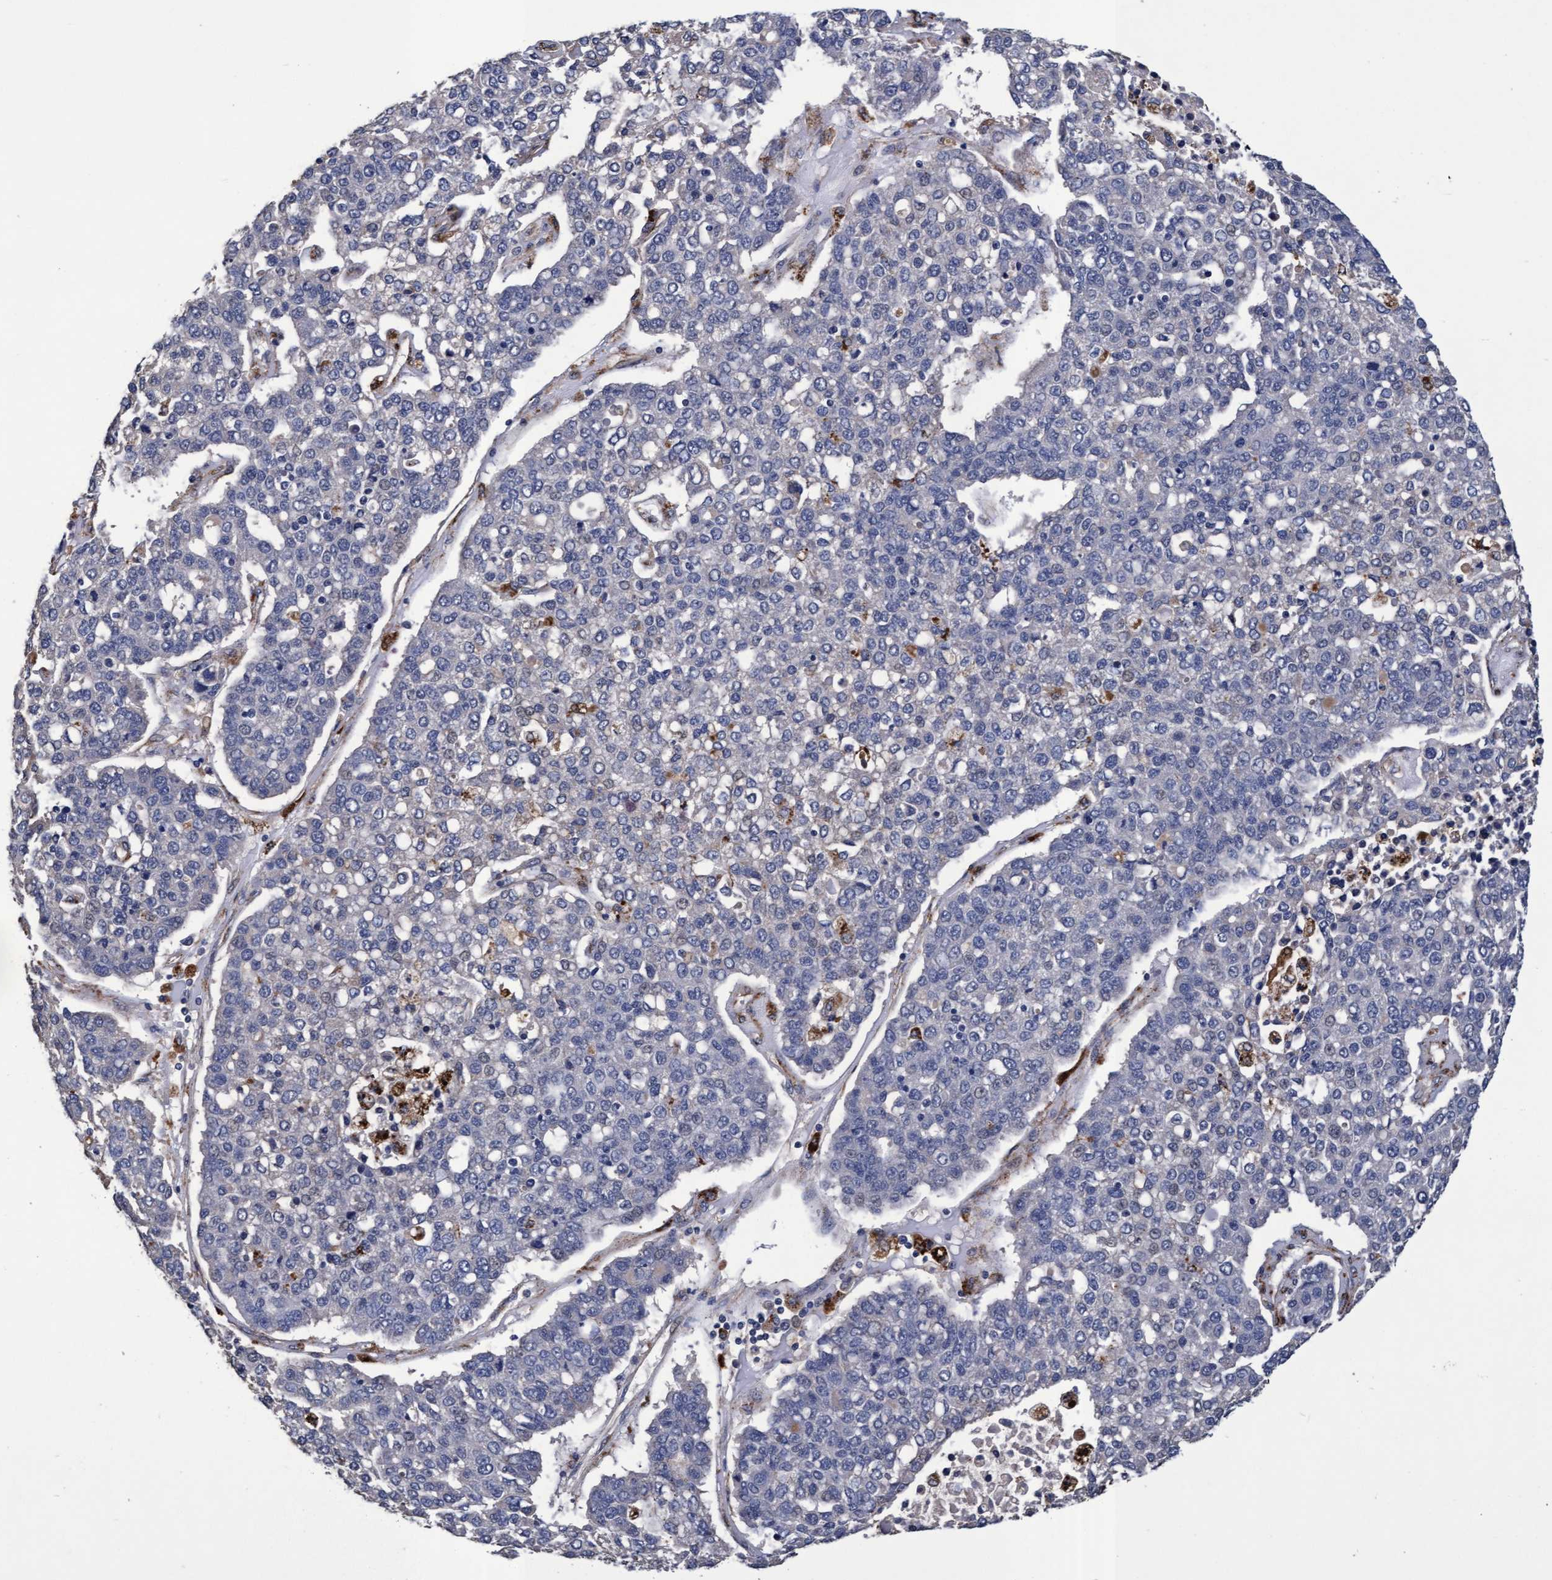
{"staining": {"intensity": "negative", "quantity": "none", "location": "none"}, "tissue": "pancreatic cancer", "cell_type": "Tumor cells", "image_type": "cancer", "snomed": [{"axis": "morphology", "description": "Adenocarcinoma, NOS"}, {"axis": "topography", "description": "Pancreas"}], "caption": "Protein analysis of pancreatic cancer (adenocarcinoma) exhibits no significant positivity in tumor cells.", "gene": "CPQ", "patient": {"sex": "female", "age": 61}}